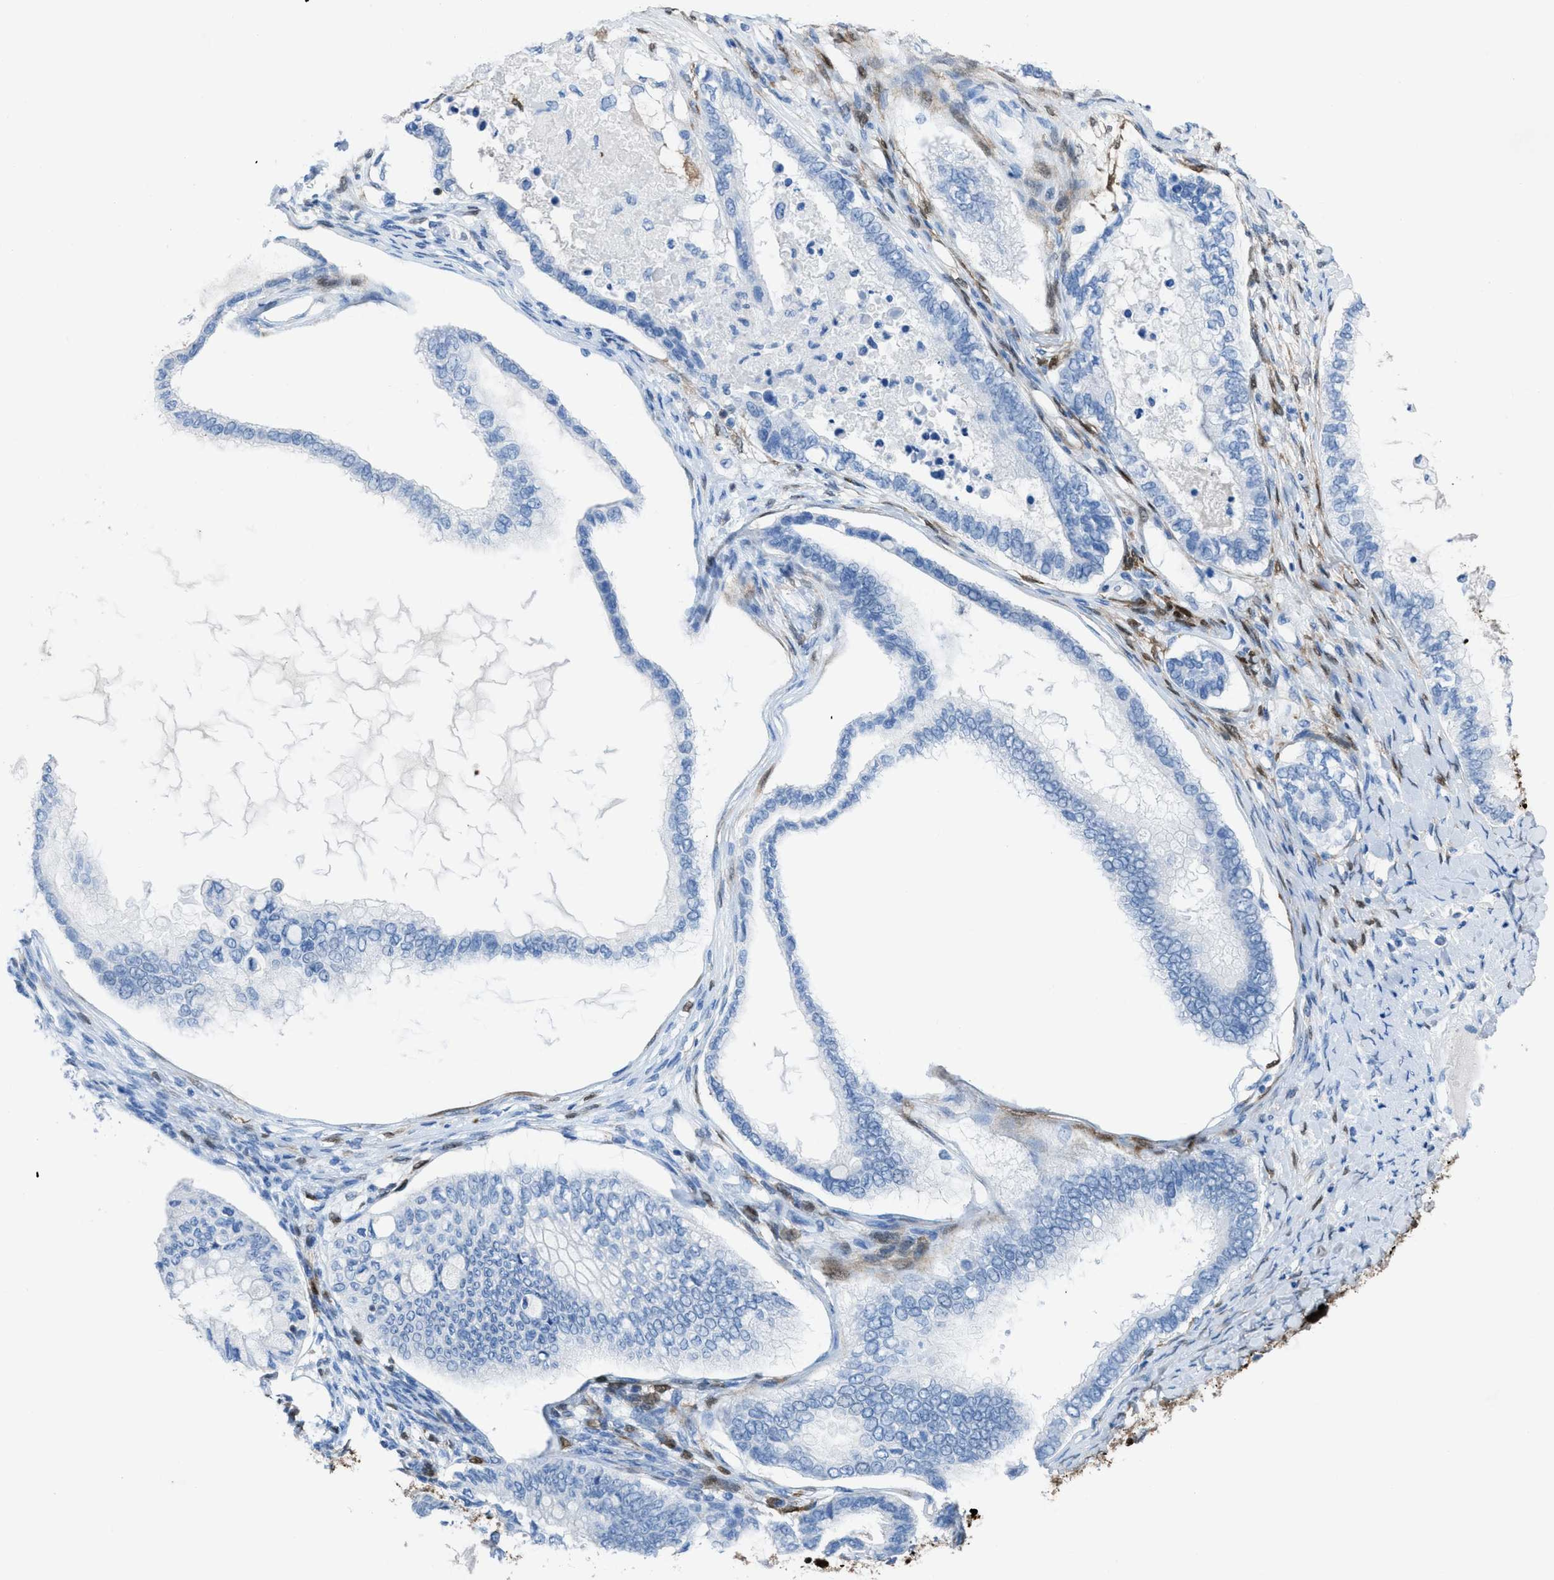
{"staining": {"intensity": "negative", "quantity": "none", "location": "none"}, "tissue": "ovarian cancer", "cell_type": "Tumor cells", "image_type": "cancer", "snomed": [{"axis": "morphology", "description": "Cystadenocarcinoma, mucinous, NOS"}, {"axis": "topography", "description": "Ovary"}], "caption": "Human ovarian mucinous cystadenocarcinoma stained for a protein using immunohistochemistry exhibits no positivity in tumor cells.", "gene": "CDKN2A", "patient": {"sex": "female", "age": 80}}